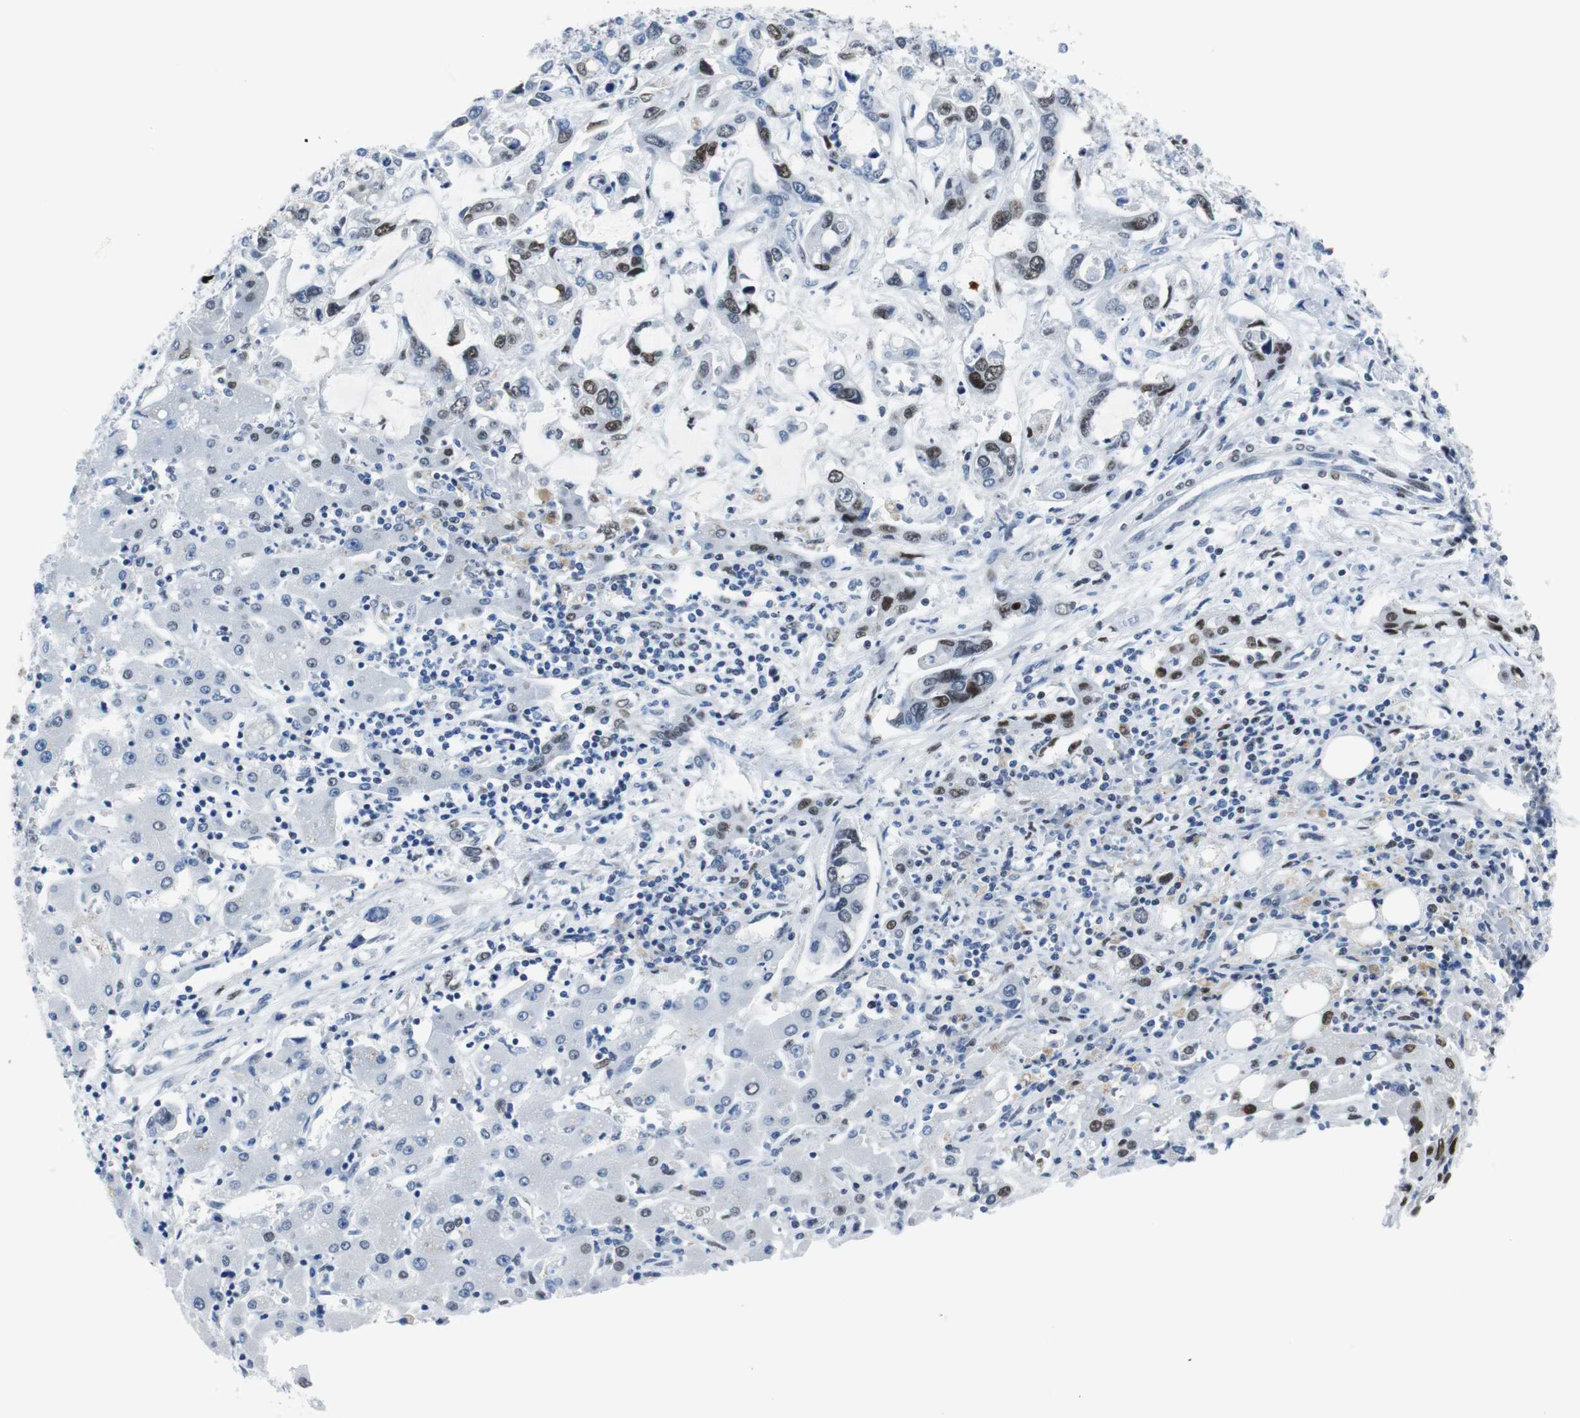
{"staining": {"intensity": "moderate", "quantity": "25%-75%", "location": "nuclear"}, "tissue": "liver cancer", "cell_type": "Tumor cells", "image_type": "cancer", "snomed": [{"axis": "morphology", "description": "Cholangiocarcinoma"}, {"axis": "topography", "description": "Liver"}], "caption": "Human cholangiocarcinoma (liver) stained with a protein marker exhibits moderate staining in tumor cells.", "gene": "JUN", "patient": {"sex": "female", "age": 65}}